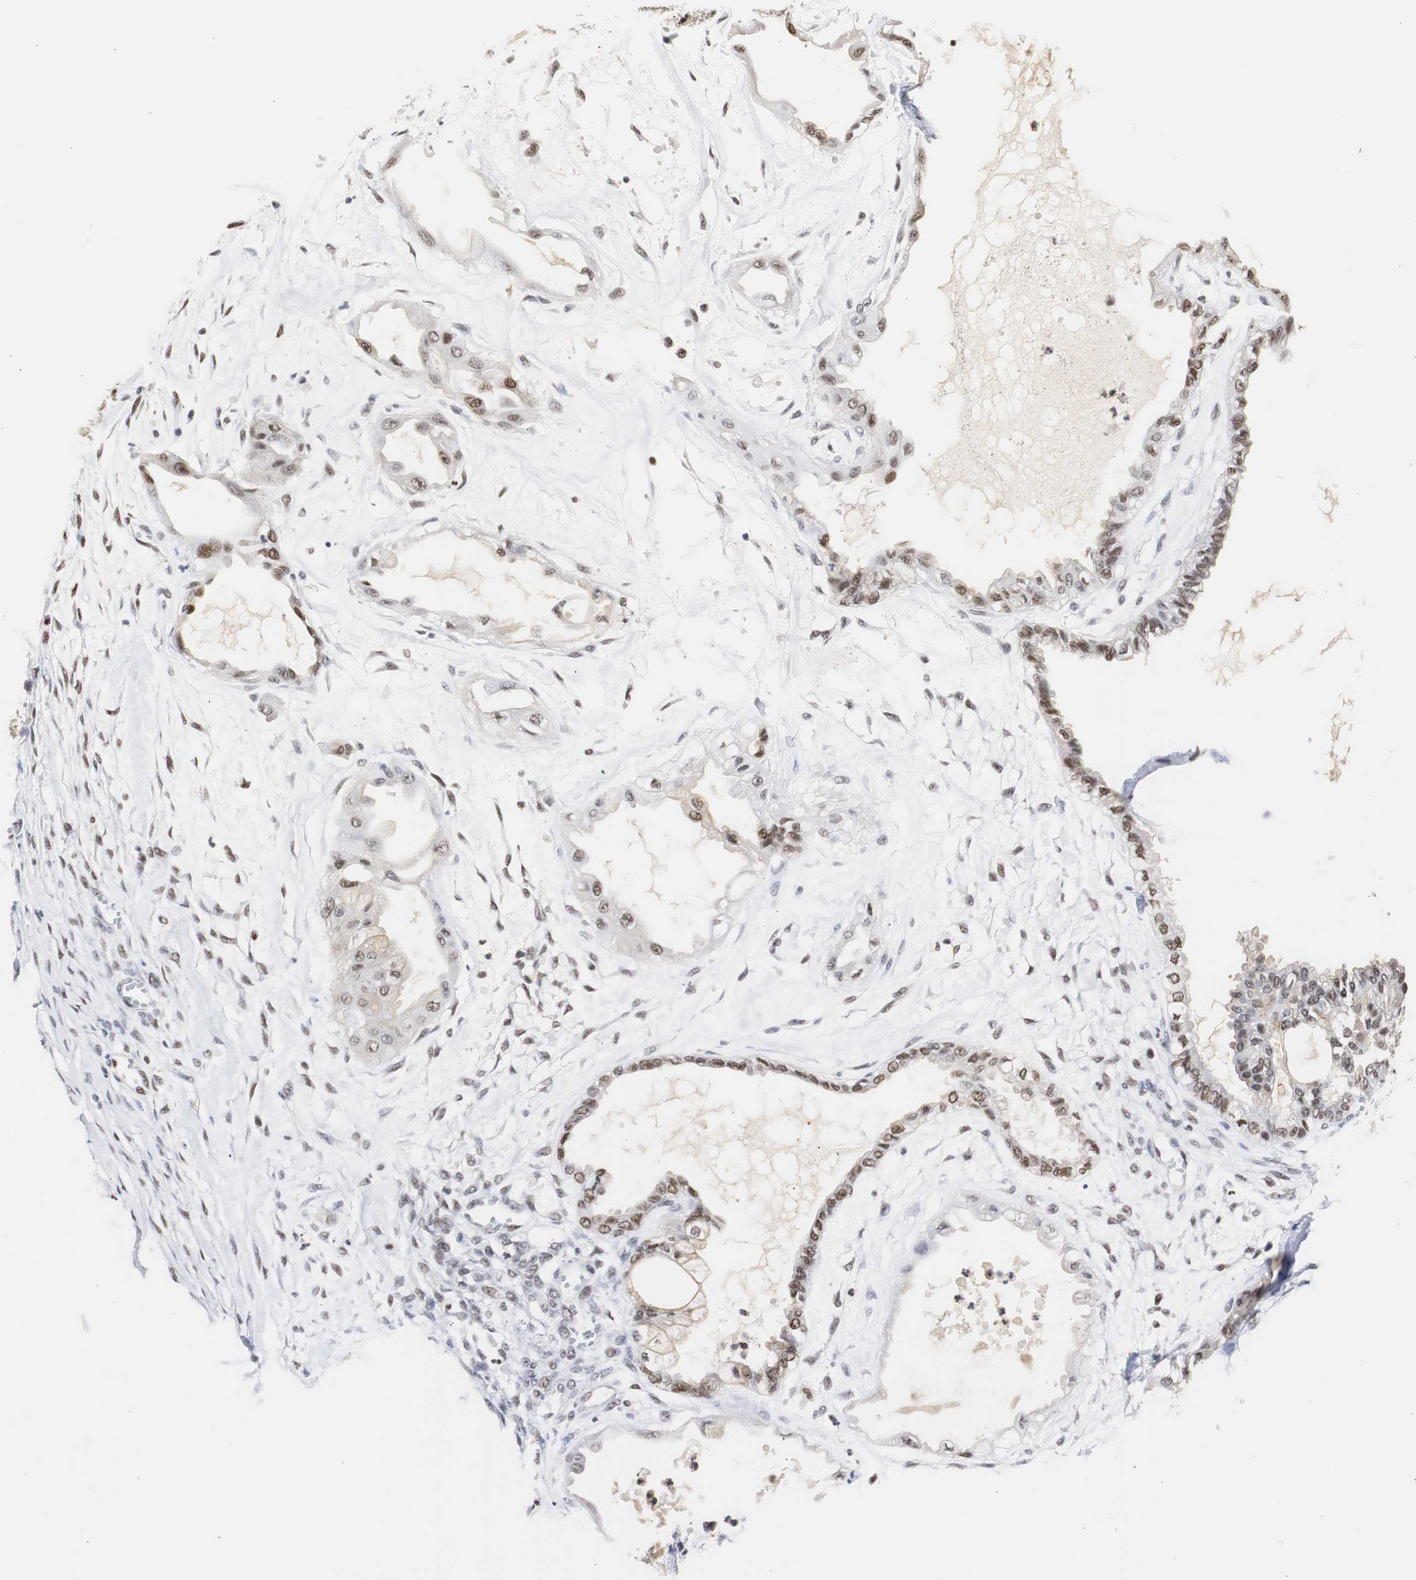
{"staining": {"intensity": "weak", "quantity": "25%-75%", "location": "nuclear"}, "tissue": "ovarian cancer", "cell_type": "Tumor cells", "image_type": "cancer", "snomed": [{"axis": "morphology", "description": "Carcinoma, NOS"}, {"axis": "morphology", "description": "Carcinoma, endometroid"}, {"axis": "topography", "description": "Ovary"}], "caption": "Ovarian cancer stained with IHC demonstrates weak nuclear staining in approximately 25%-75% of tumor cells.", "gene": "ZFC3H1", "patient": {"sex": "female", "age": 50}}